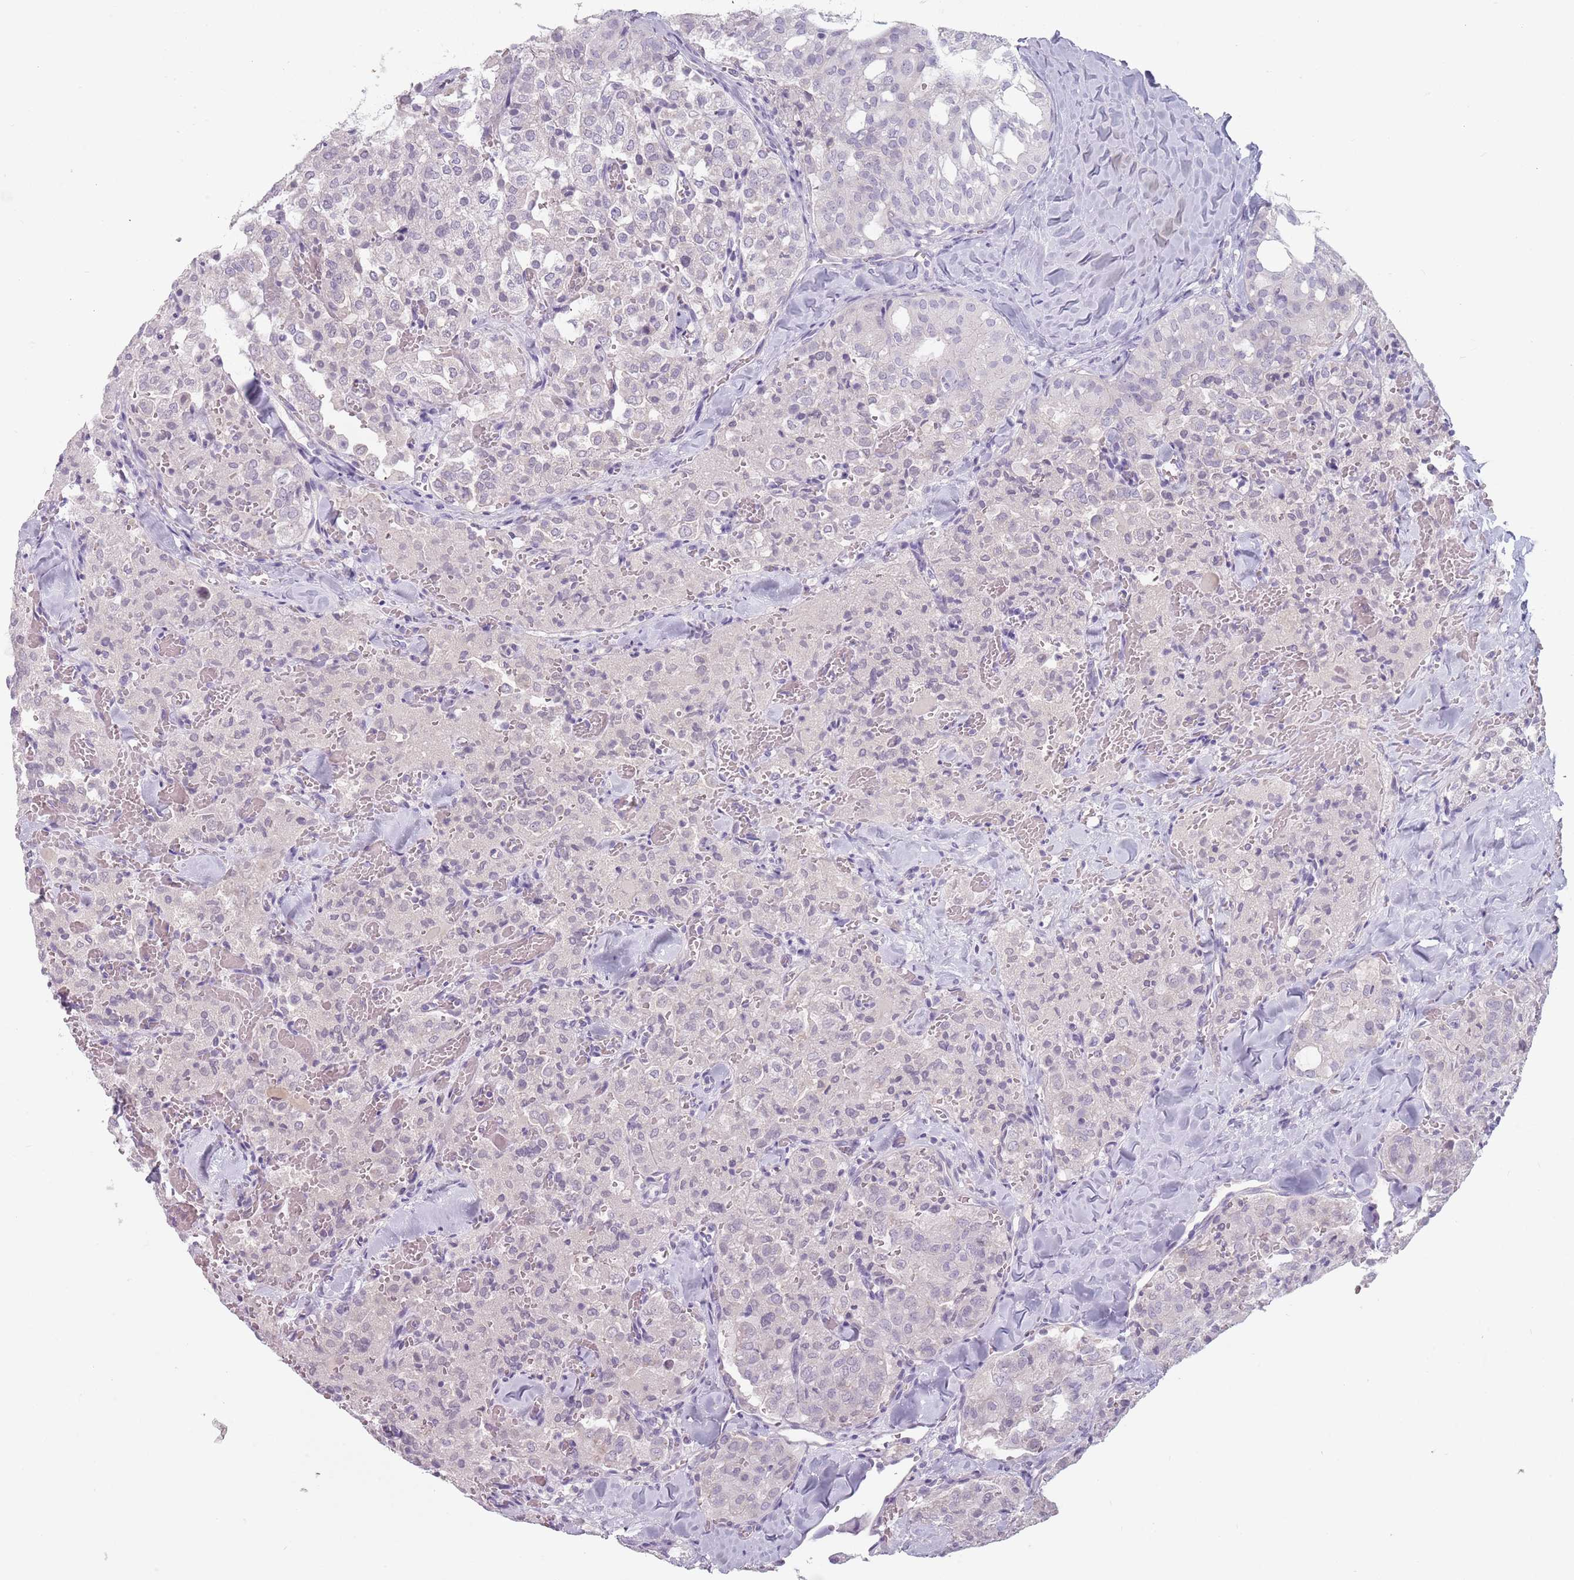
{"staining": {"intensity": "negative", "quantity": "none", "location": "none"}, "tissue": "thyroid cancer", "cell_type": "Tumor cells", "image_type": "cancer", "snomed": [{"axis": "morphology", "description": "Follicular adenoma carcinoma, NOS"}, {"axis": "topography", "description": "Thyroid gland"}], "caption": "Immunohistochemical staining of follicular adenoma carcinoma (thyroid) reveals no significant positivity in tumor cells.", "gene": "CEP19", "patient": {"sex": "male", "age": 75}}